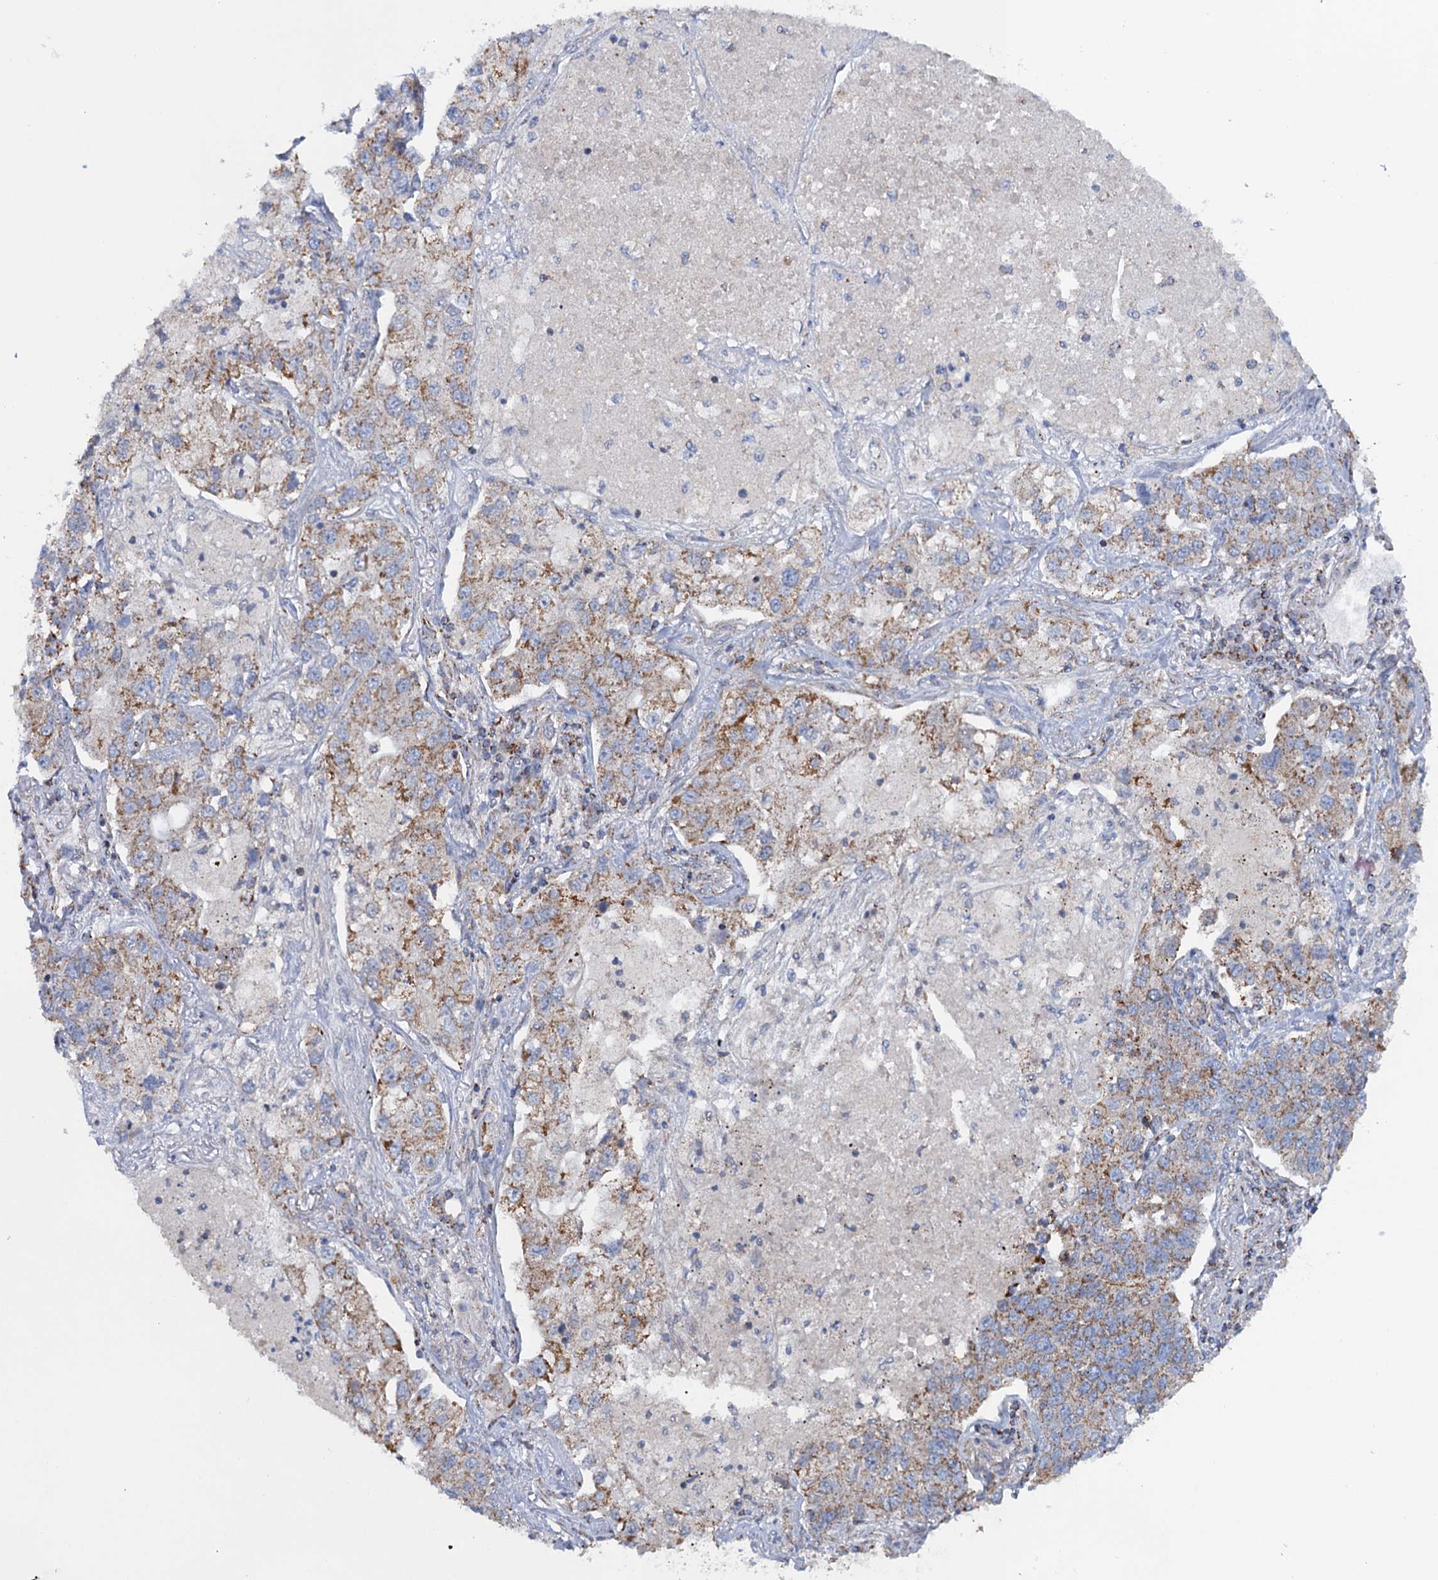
{"staining": {"intensity": "moderate", "quantity": "25%-75%", "location": "cytoplasmic/membranous"}, "tissue": "lung cancer", "cell_type": "Tumor cells", "image_type": "cancer", "snomed": [{"axis": "morphology", "description": "Adenocarcinoma, NOS"}, {"axis": "topography", "description": "Lung"}], "caption": "Adenocarcinoma (lung) stained with a protein marker reveals moderate staining in tumor cells.", "gene": "GTPBP3", "patient": {"sex": "male", "age": 49}}